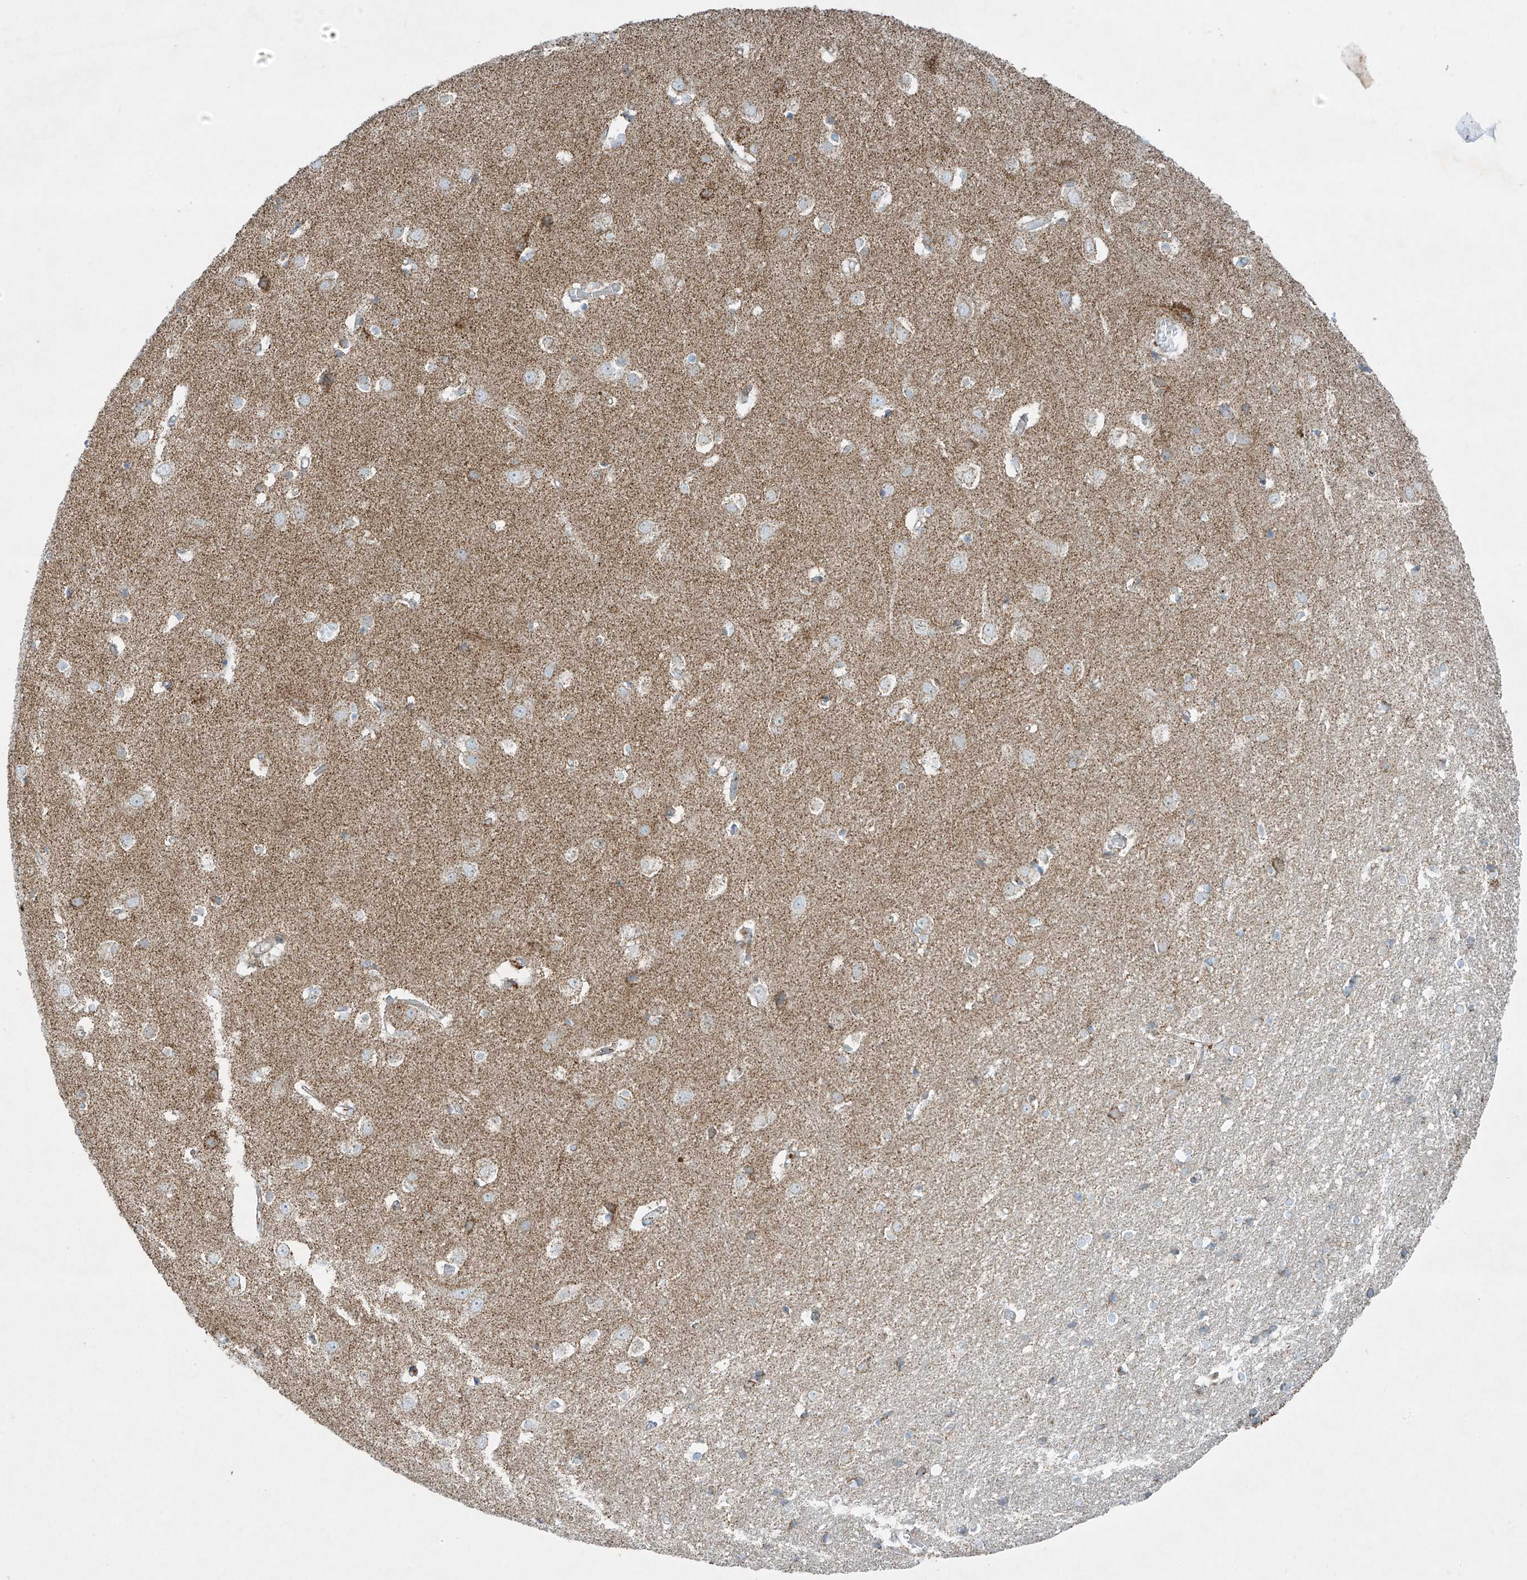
{"staining": {"intensity": "negative", "quantity": "none", "location": "none"}, "tissue": "cerebral cortex", "cell_type": "Endothelial cells", "image_type": "normal", "snomed": [{"axis": "morphology", "description": "Normal tissue, NOS"}, {"axis": "topography", "description": "Cerebral cortex"}], "caption": "IHC micrograph of benign cerebral cortex: human cerebral cortex stained with DAB (3,3'-diaminobenzidine) shows no significant protein expression in endothelial cells. (Immunohistochemistry, brightfield microscopy, high magnification).", "gene": "SMDT1", "patient": {"sex": "male", "age": 54}}